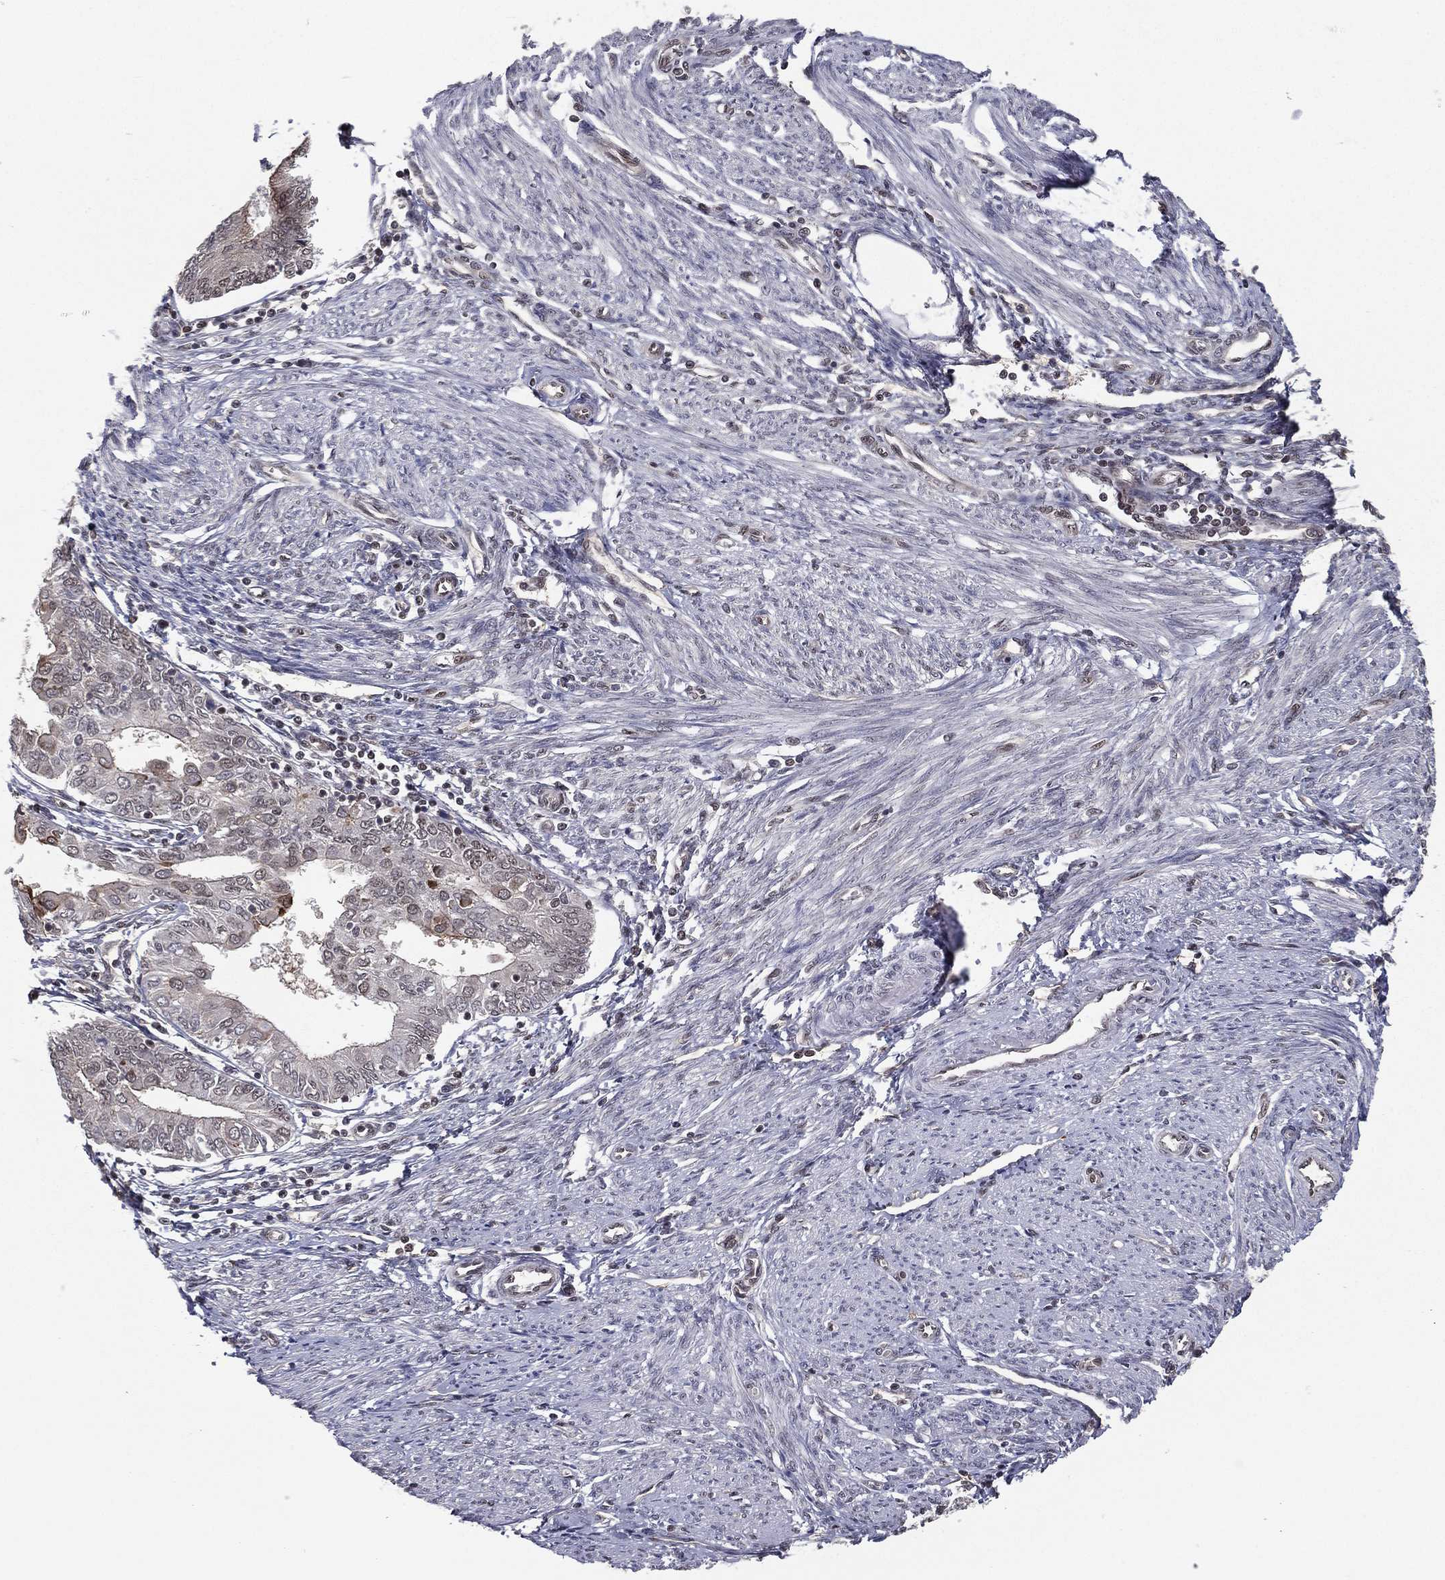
{"staining": {"intensity": "weak", "quantity": "25%-75%", "location": "nuclear"}, "tissue": "endometrial cancer", "cell_type": "Tumor cells", "image_type": "cancer", "snomed": [{"axis": "morphology", "description": "Adenocarcinoma, NOS"}, {"axis": "topography", "description": "Endometrium"}], "caption": "IHC of endometrial adenocarcinoma reveals low levels of weak nuclear positivity in approximately 25%-75% of tumor cells. (brown staining indicates protein expression, while blue staining denotes nuclei).", "gene": "GPALPP1", "patient": {"sex": "female", "age": 68}}